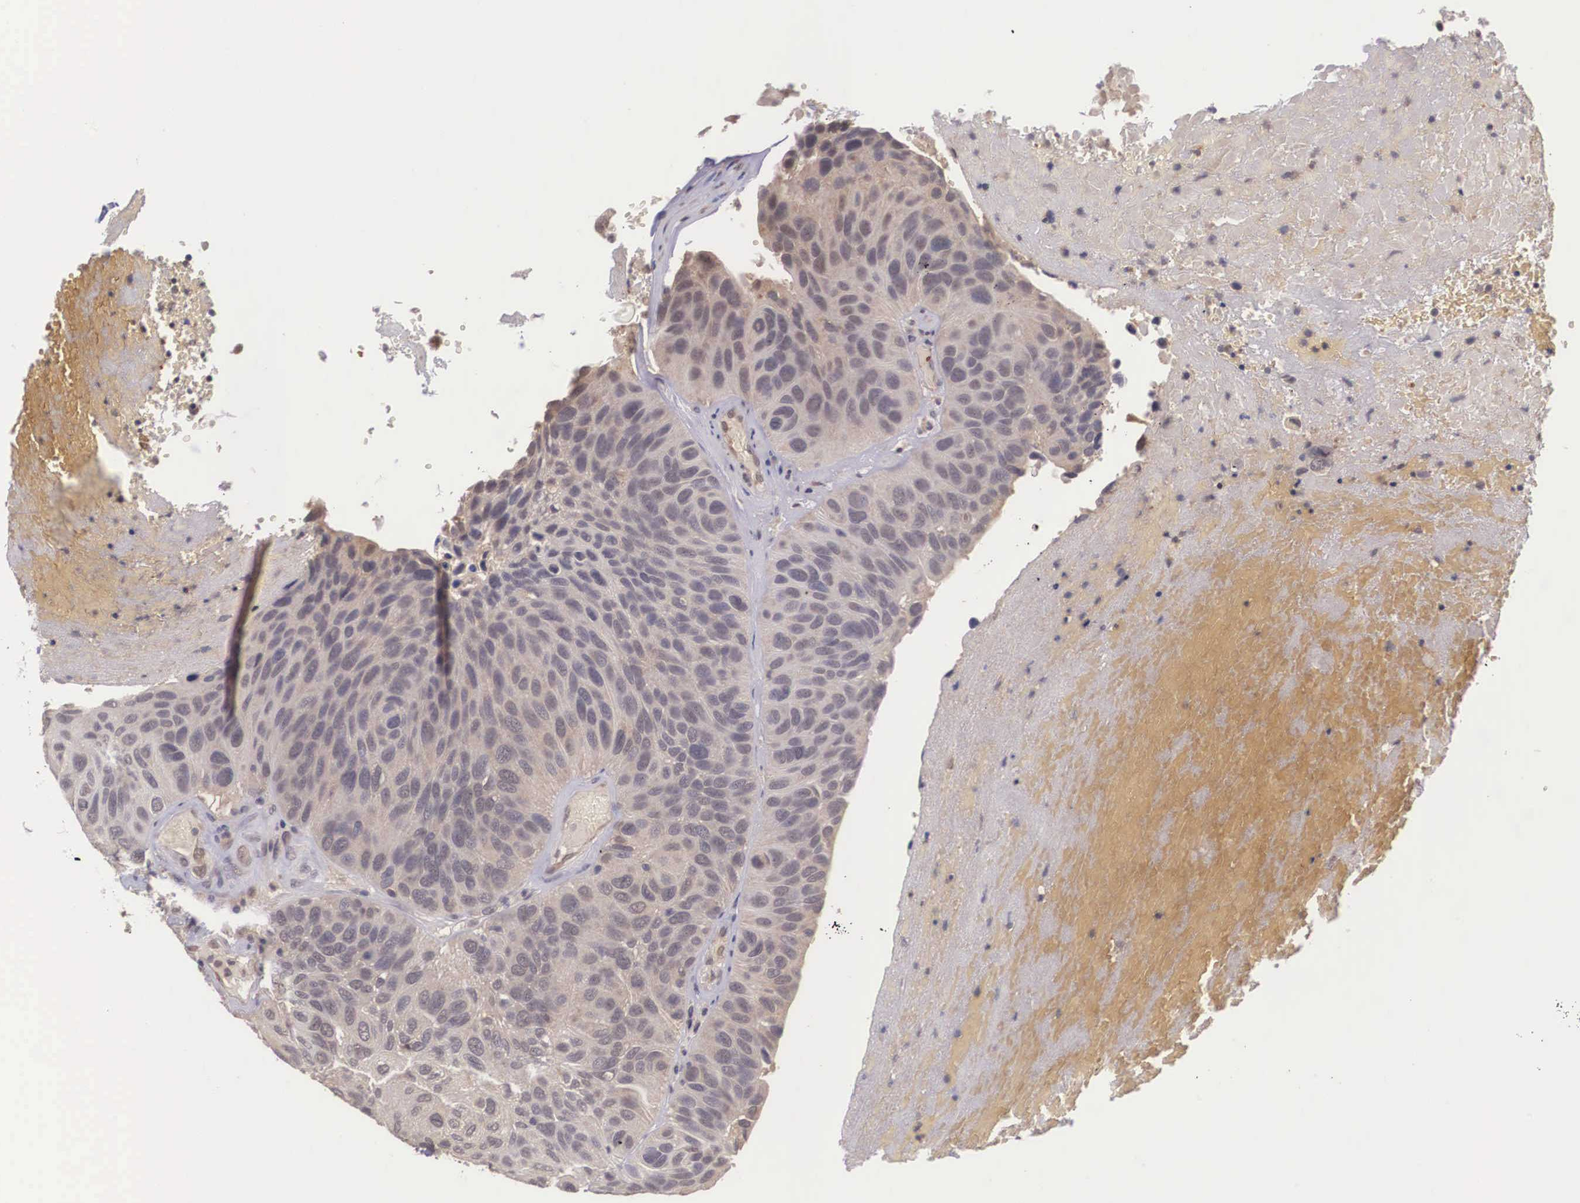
{"staining": {"intensity": "weak", "quantity": ">75%", "location": "cytoplasmic/membranous"}, "tissue": "urothelial cancer", "cell_type": "Tumor cells", "image_type": "cancer", "snomed": [{"axis": "morphology", "description": "Urothelial carcinoma, High grade"}, {"axis": "topography", "description": "Urinary bladder"}], "caption": "Immunohistochemistry (IHC) micrograph of human high-grade urothelial carcinoma stained for a protein (brown), which demonstrates low levels of weak cytoplasmic/membranous expression in approximately >75% of tumor cells.", "gene": "VASH1", "patient": {"sex": "male", "age": 66}}